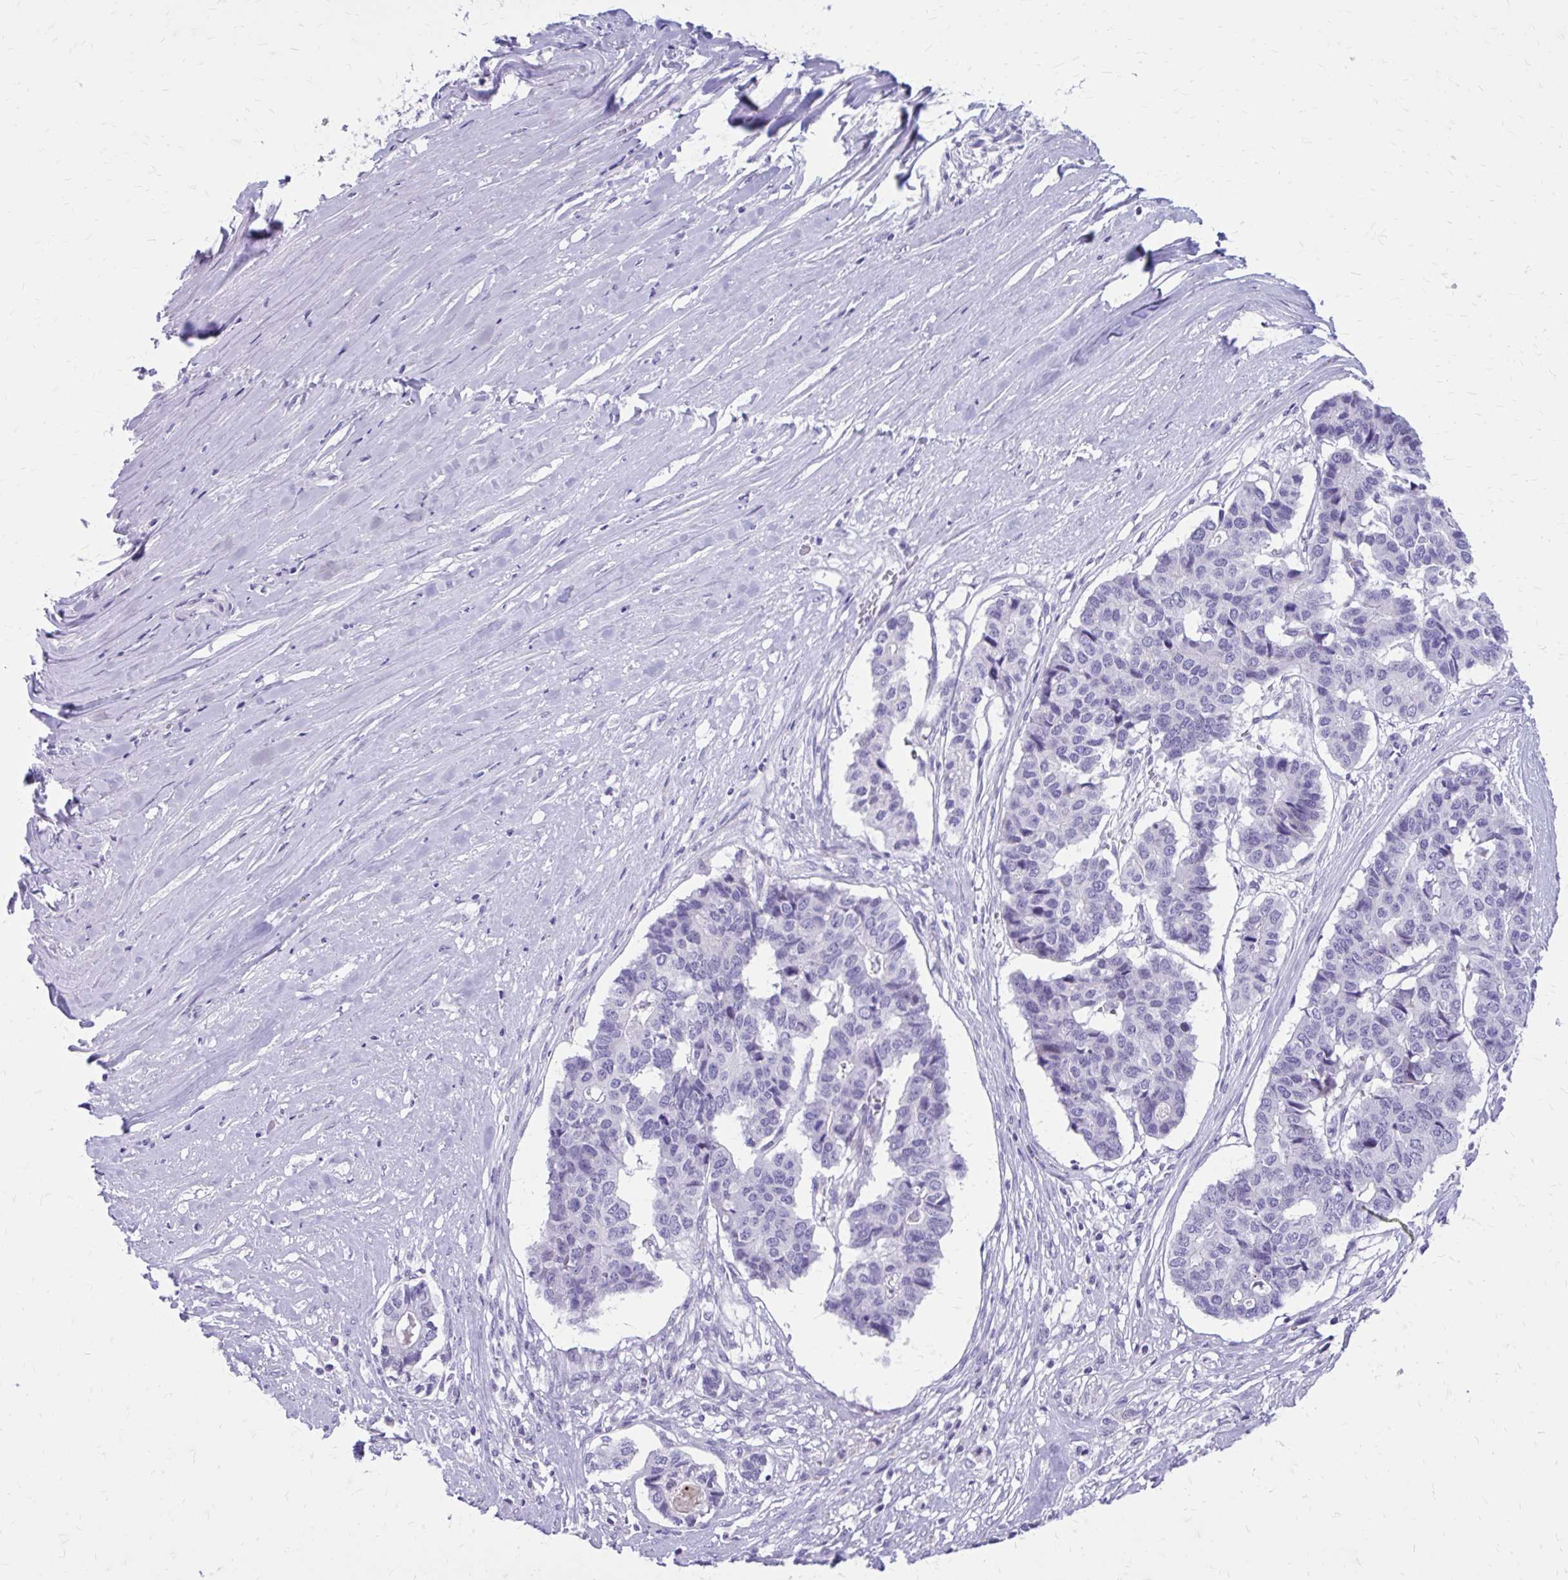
{"staining": {"intensity": "negative", "quantity": "none", "location": "none"}, "tissue": "pancreatic cancer", "cell_type": "Tumor cells", "image_type": "cancer", "snomed": [{"axis": "morphology", "description": "Adenocarcinoma, NOS"}, {"axis": "topography", "description": "Pancreas"}], "caption": "DAB (3,3'-diaminobenzidine) immunohistochemical staining of adenocarcinoma (pancreatic) shows no significant positivity in tumor cells.", "gene": "LCN15", "patient": {"sex": "male", "age": 50}}